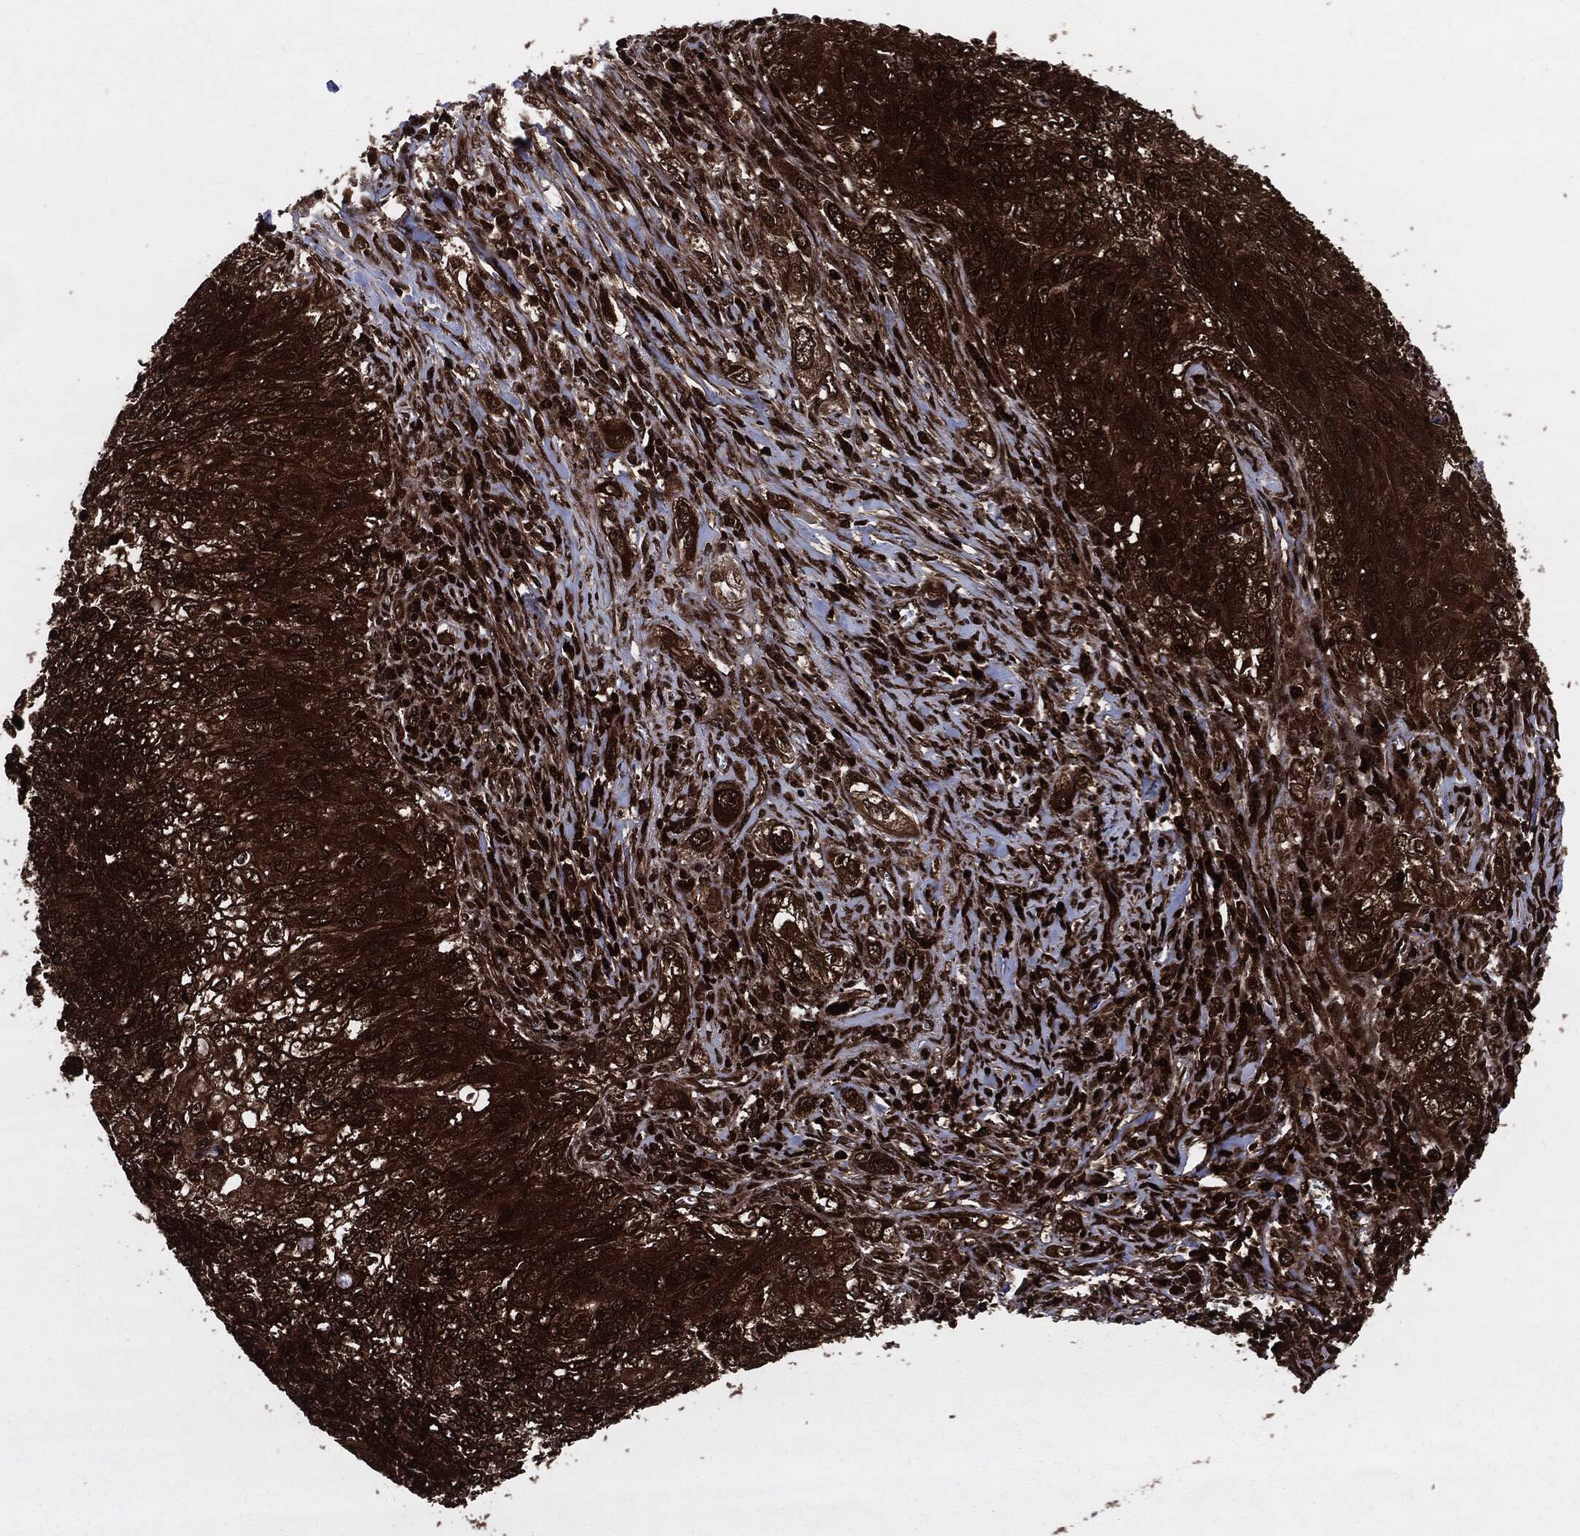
{"staining": {"intensity": "strong", "quantity": ">75%", "location": "cytoplasmic/membranous"}, "tissue": "lung cancer", "cell_type": "Tumor cells", "image_type": "cancer", "snomed": [{"axis": "morphology", "description": "Squamous cell carcinoma, NOS"}, {"axis": "topography", "description": "Lung"}], "caption": "Lung squamous cell carcinoma stained with a brown dye displays strong cytoplasmic/membranous positive positivity in approximately >75% of tumor cells.", "gene": "YWHAB", "patient": {"sex": "female", "age": 69}}